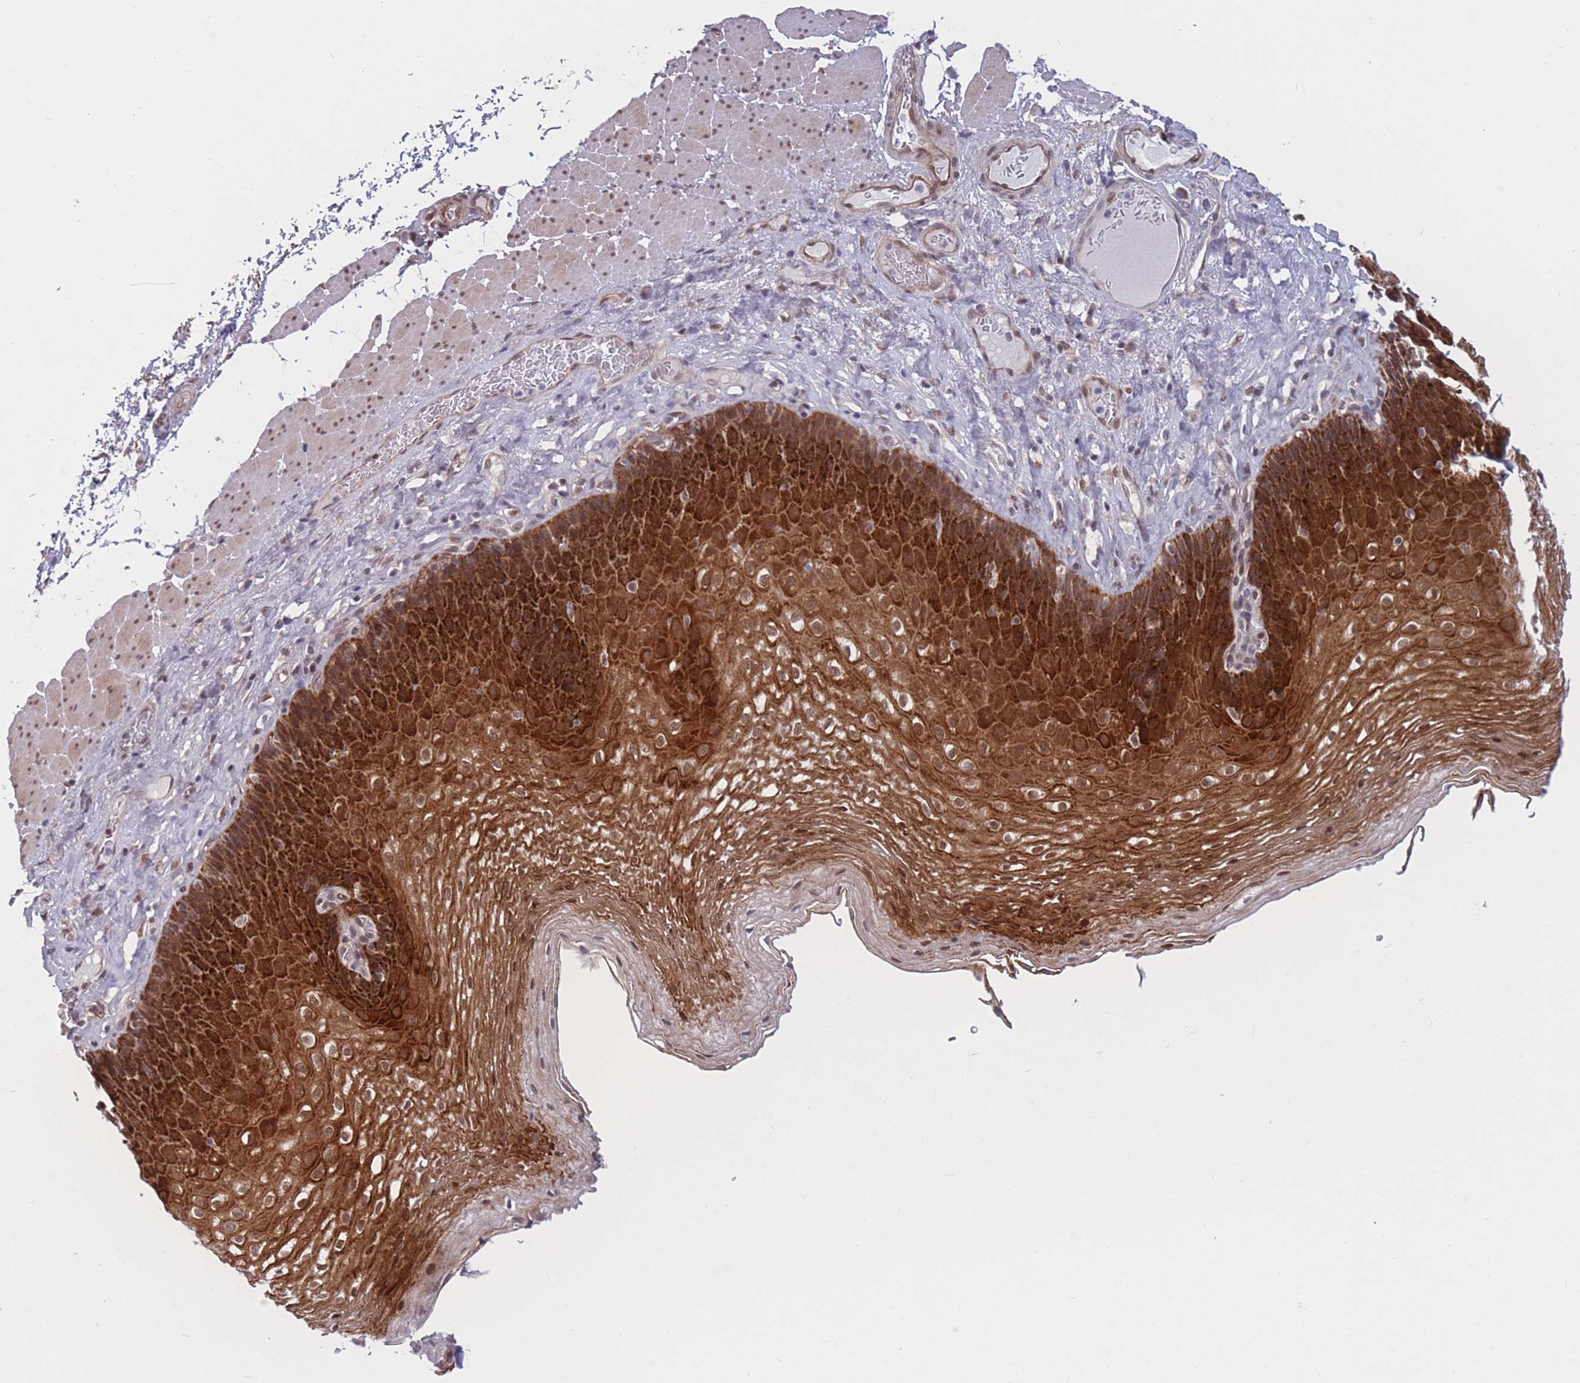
{"staining": {"intensity": "strong", "quantity": ">75%", "location": "cytoplasmic/membranous"}, "tissue": "esophagus", "cell_type": "Squamous epithelial cells", "image_type": "normal", "snomed": [{"axis": "morphology", "description": "Normal tissue, NOS"}, {"axis": "topography", "description": "Esophagus"}], "caption": "IHC micrograph of benign esophagus: human esophagus stained using immunohistochemistry (IHC) reveals high levels of strong protein expression localized specifically in the cytoplasmic/membranous of squamous epithelial cells, appearing as a cytoplasmic/membranous brown color.", "gene": "BCL9L", "patient": {"sex": "female", "age": 66}}